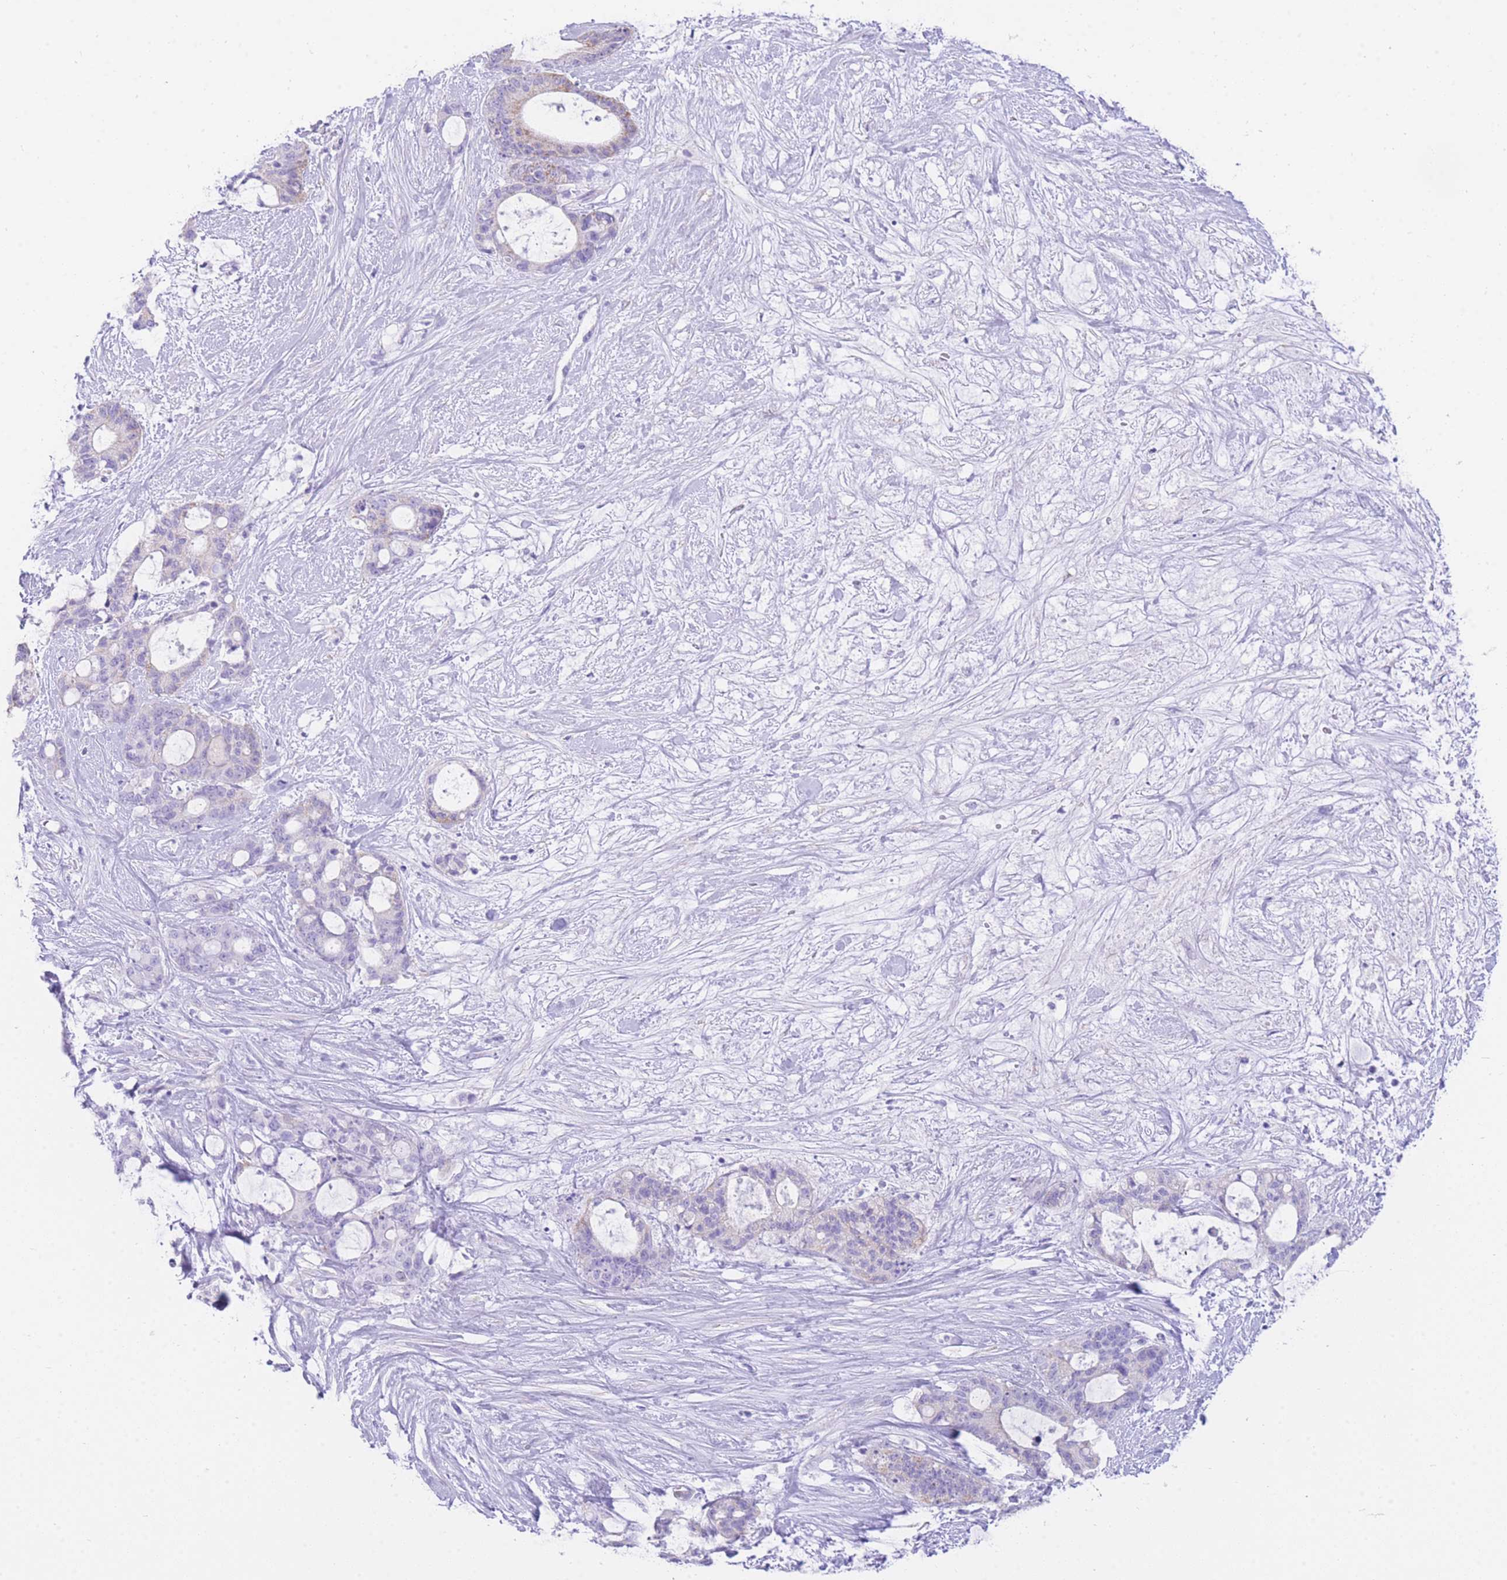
{"staining": {"intensity": "negative", "quantity": "none", "location": "none"}, "tissue": "liver cancer", "cell_type": "Tumor cells", "image_type": "cancer", "snomed": [{"axis": "morphology", "description": "Normal tissue, NOS"}, {"axis": "morphology", "description": "Cholangiocarcinoma"}, {"axis": "topography", "description": "Liver"}, {"axis": "topography", "description": "Peripheral nerve tissue"}], "caption": "IHC image of human liver cancer (cholangiocarcinoma) stained for a protein (brown), which exhibits no positivity in tumor cells.", "gene": "ACSM4", "patient": {"sex": "female", "age": 73}}